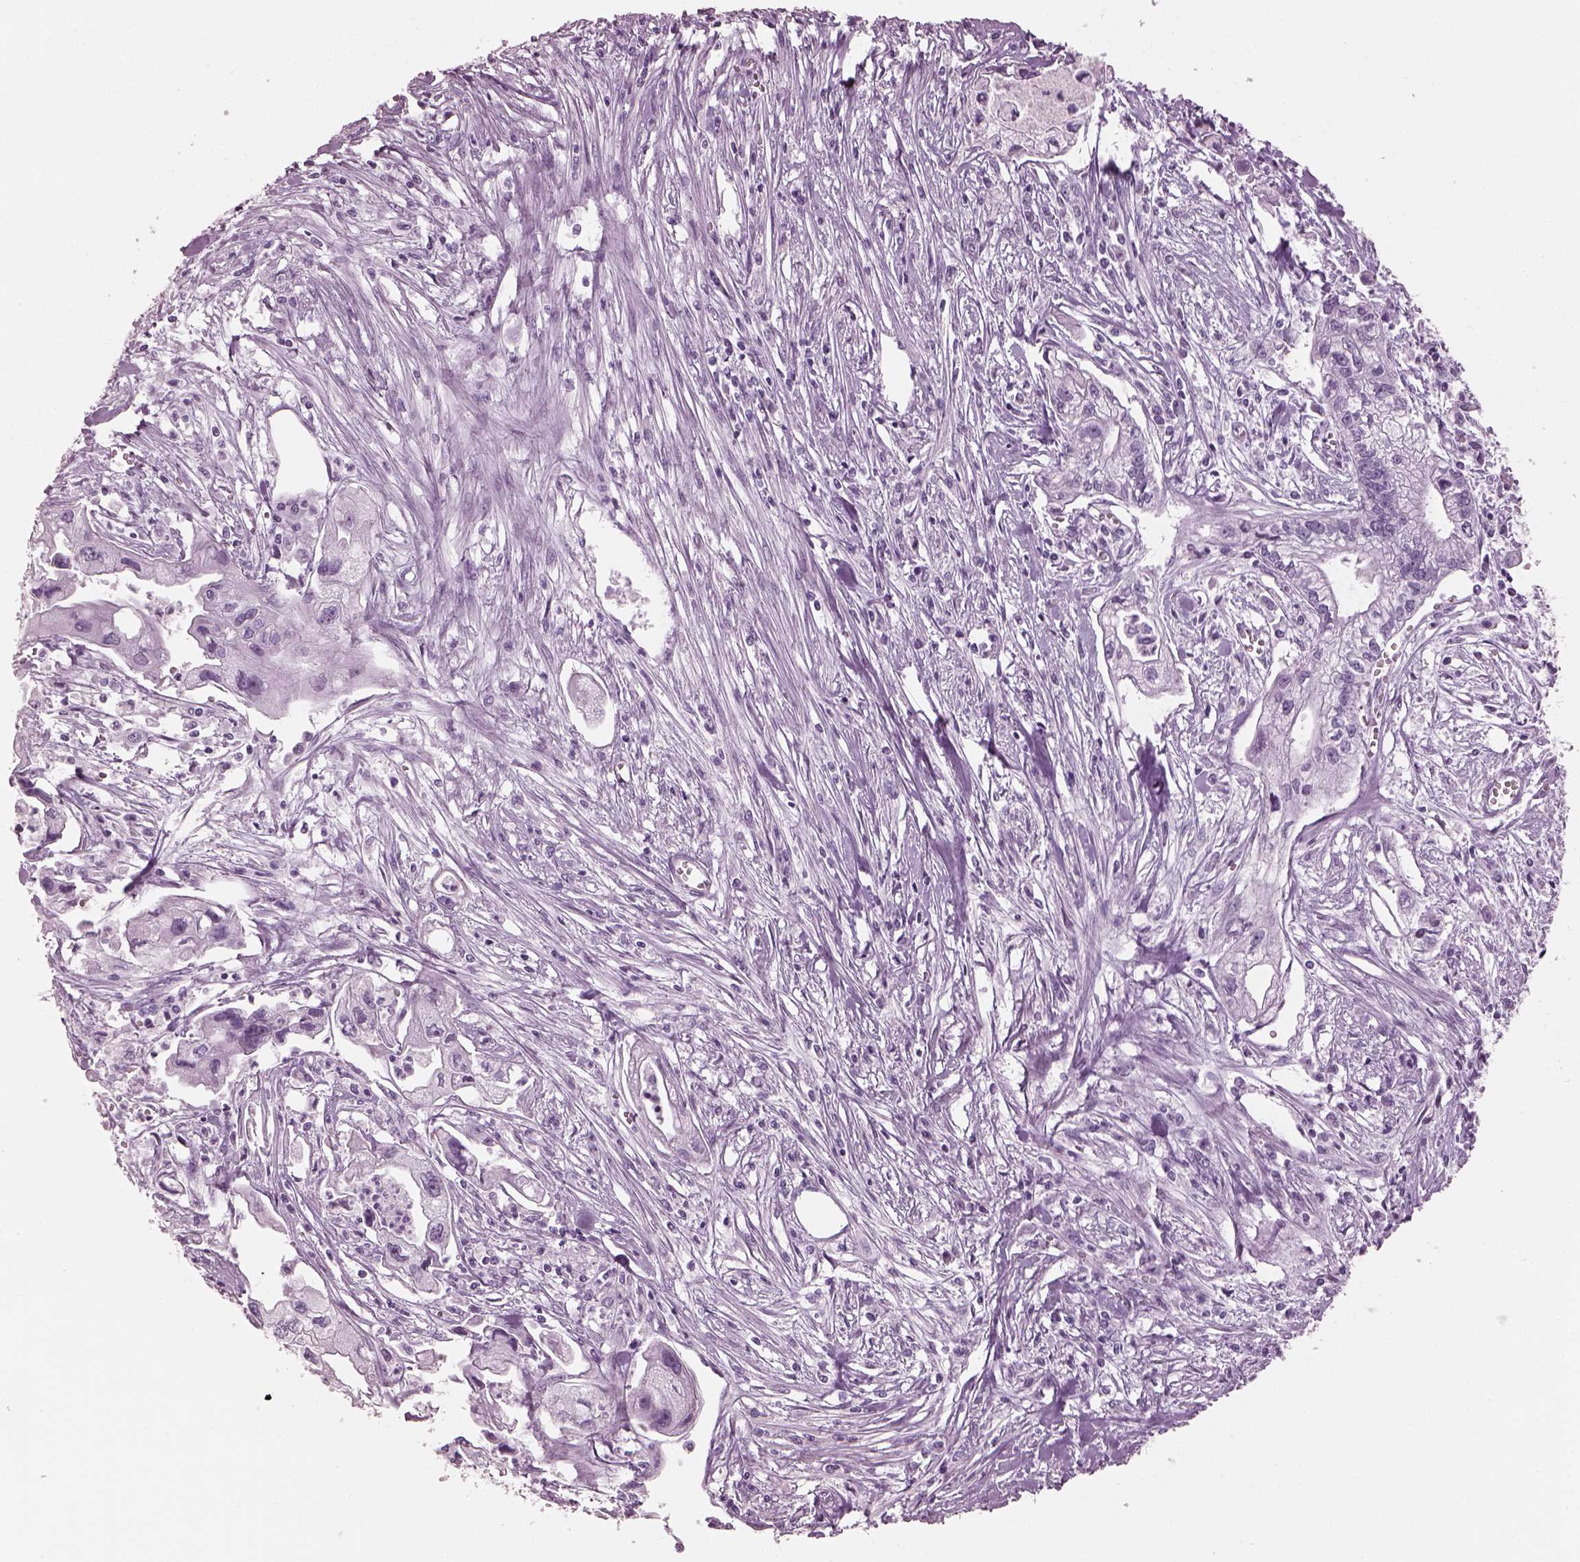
{"staining": {"intensity": "negative", "quantity": "none", "location": "none"}, "tissue": "pancreatic cancer", "cell_type": "Tumor cells", "image_type": "cancer", "snomed": [{"axis": "morphology", "description": "Adenocarcinoma, NOS"}, {"axis": "topography", "description": "Pancreas"}], "caption": "Immunohistochemical staining of human pancreatic adenocarcinoma demonstrates no significant positivity in tumor cells.", "gene": "HYDIN", "patient": {"sex": "male", "age": 70}}